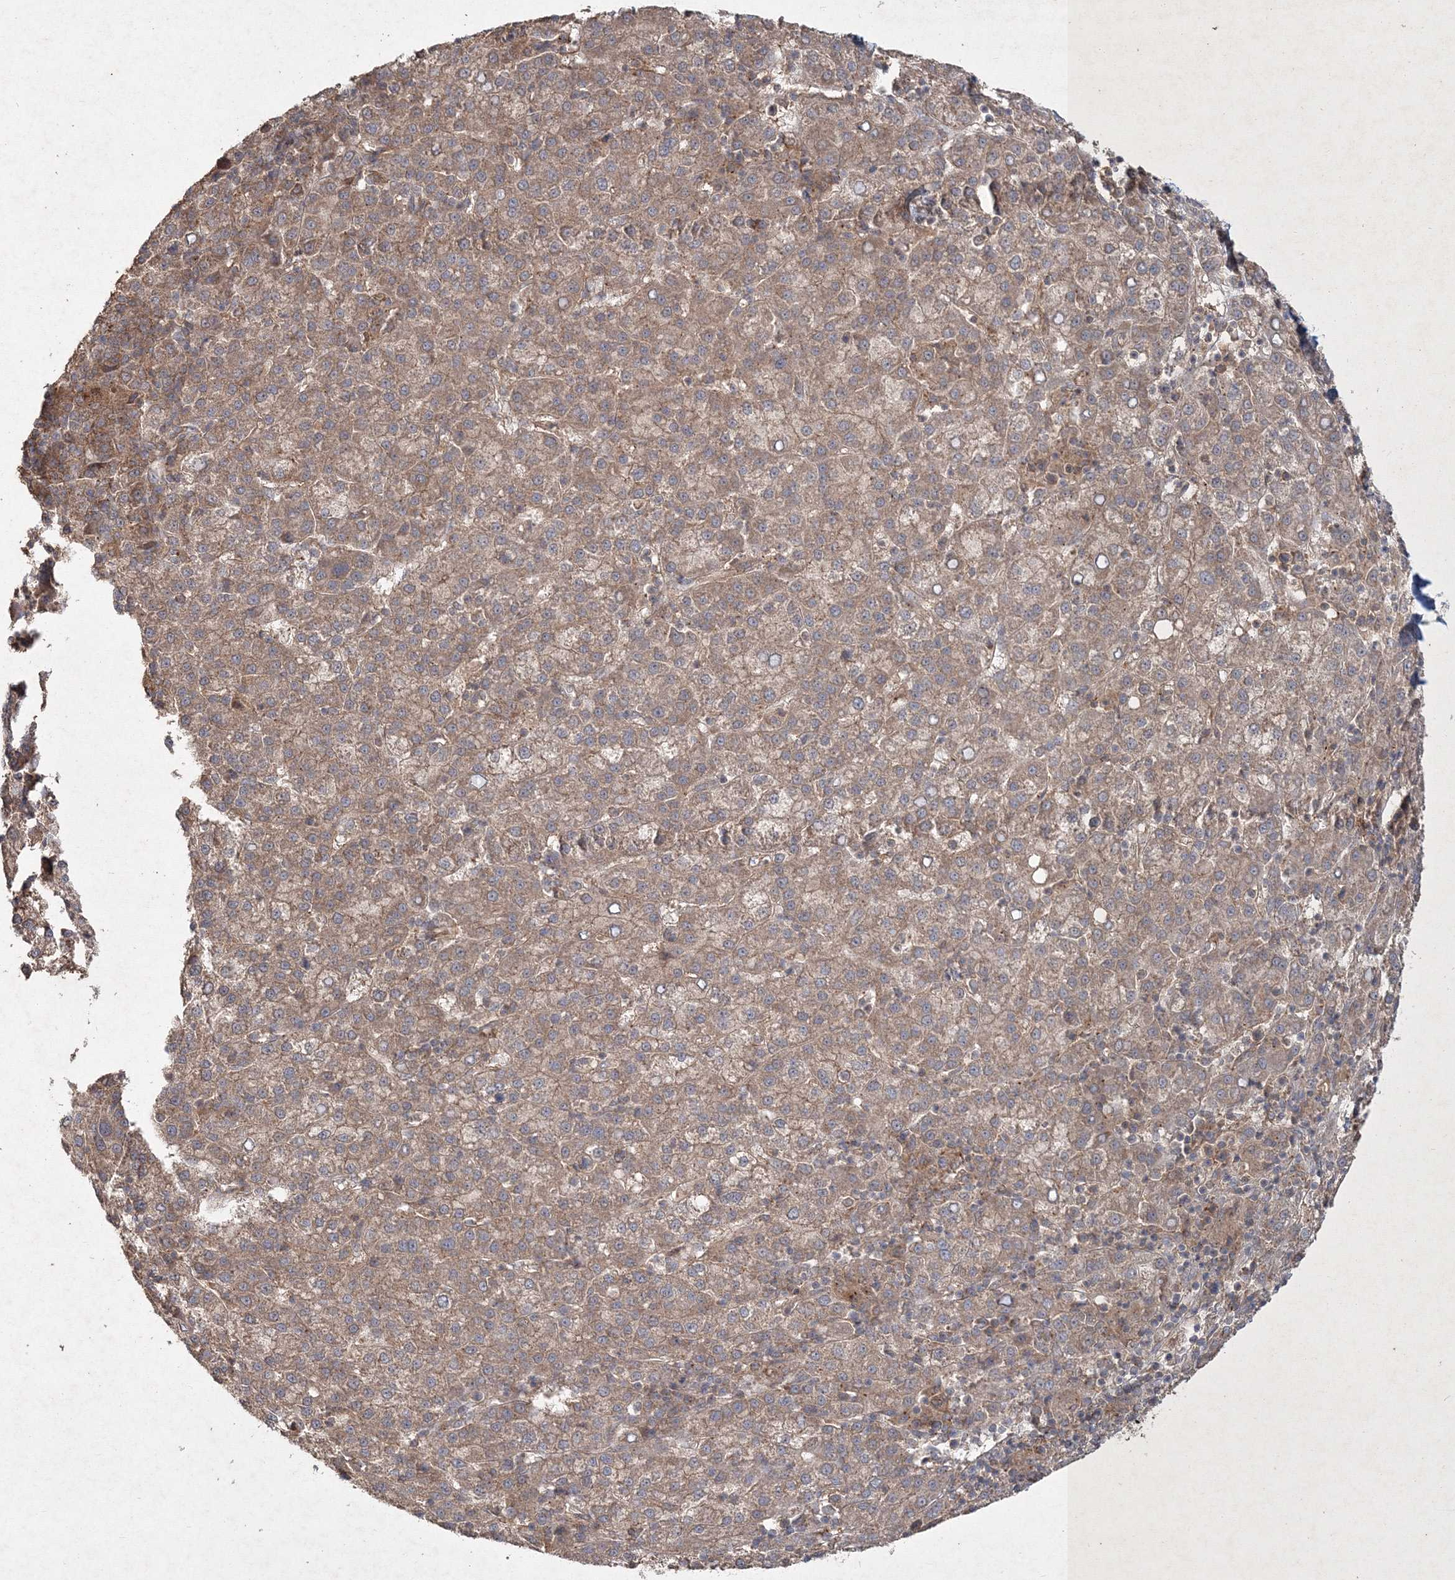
{"staining": {"intensity": "moderate", "quantity": ">75%", "location": "cytoplasmic/membranous"}, "tissue": "liver cancer", "cell_type": "Tumor cells", "image_type": "cancer", "snomed": [{"axis": "morphology", "description": "Carcinoma, Hepatocellular, NOS"}, {"axis": "topography", "description": "Liver"}], "caption": "This image shows immunohistochemistry staining of human liver cancer, with medium moderate cytoplasmic/membranous staining in about >75% of tumor cells.", "gene": "SPRY1", "patient": {"sex": "female", "age": 58}}